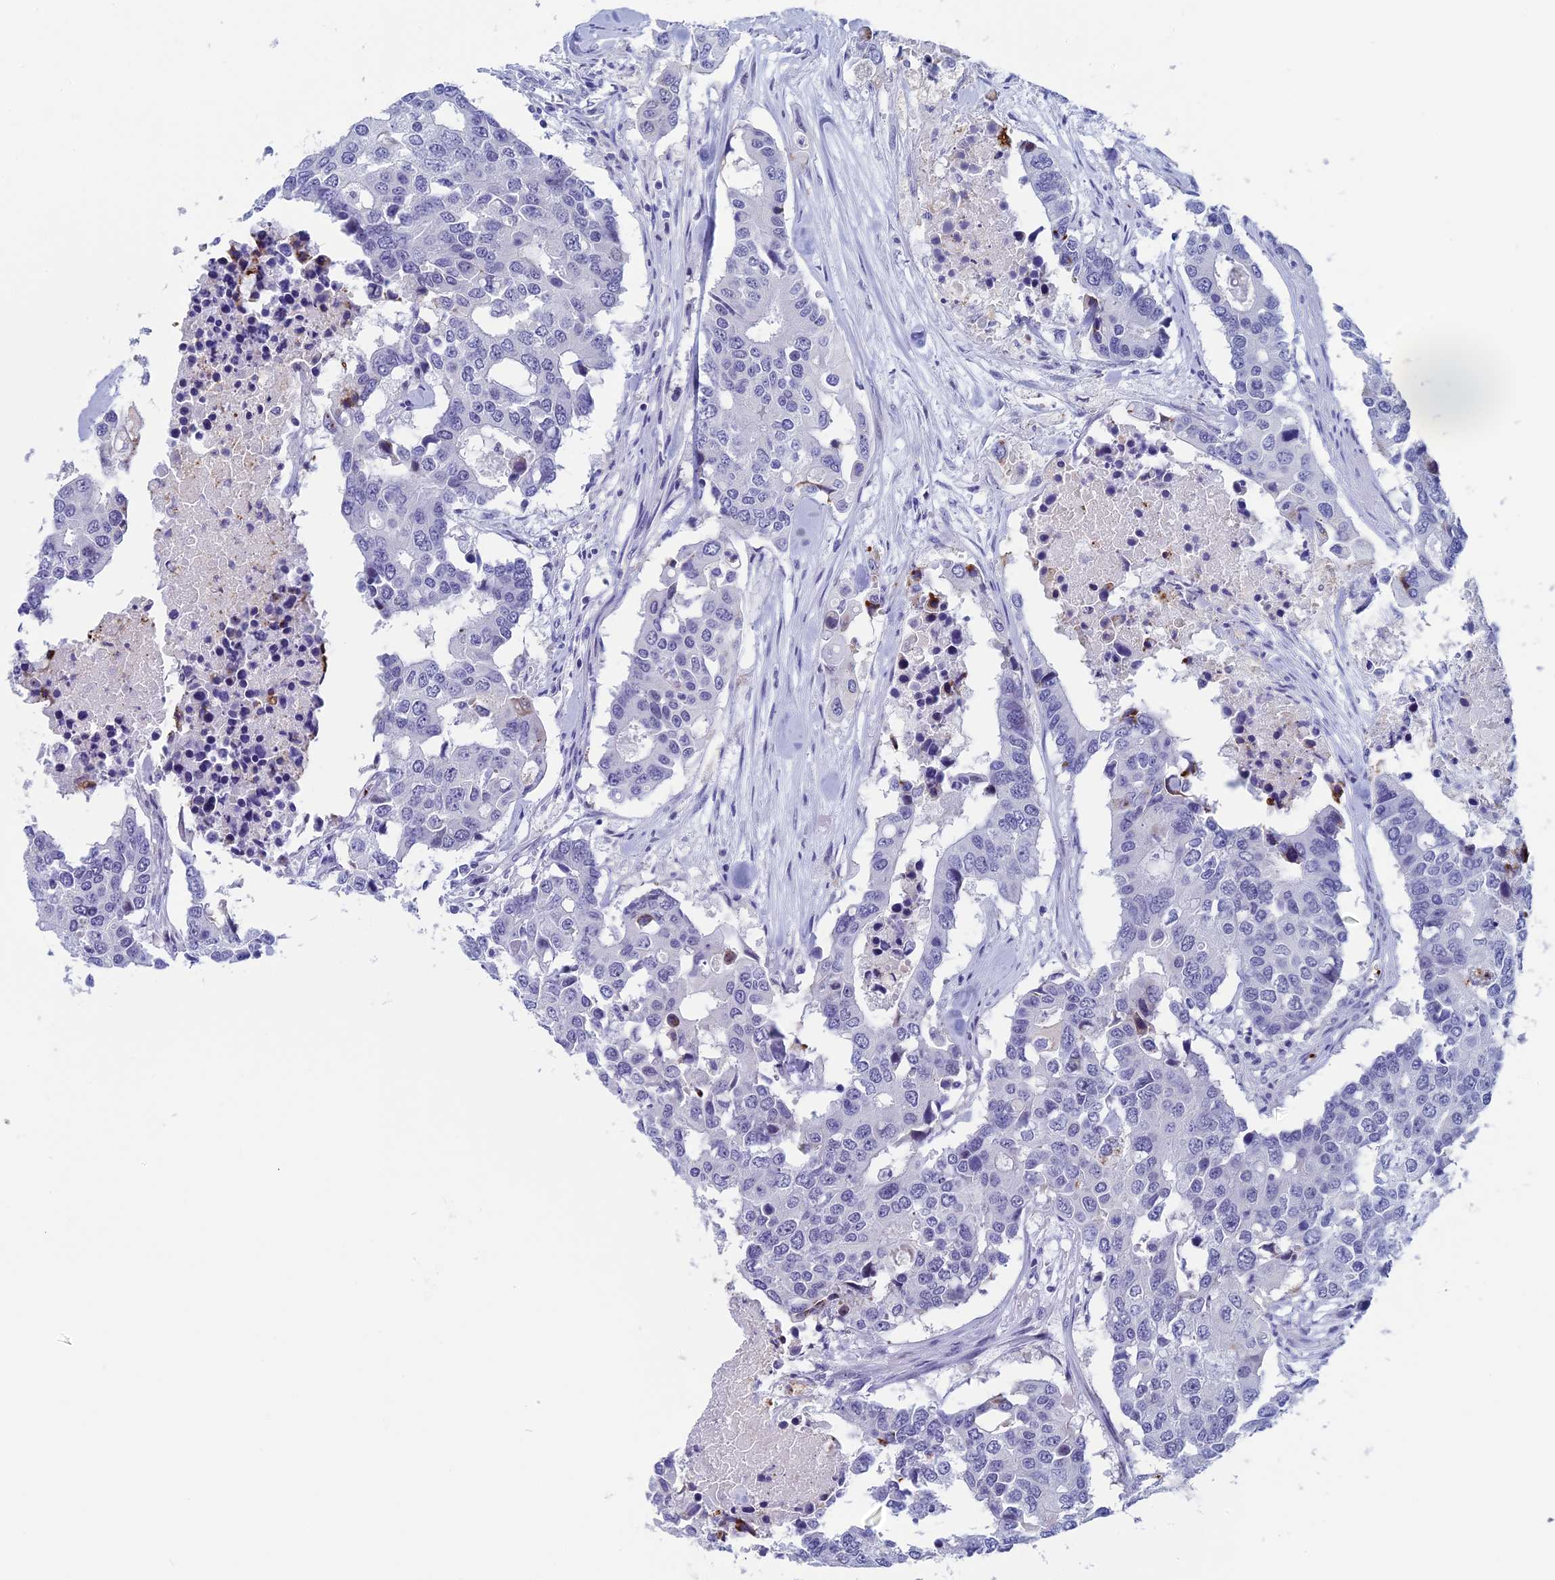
{"staining": {"intensity": "negative", "quantity": "none", "location": "none"}, "tissue": "colorectal cancer", "cell_type": "Tumor cells", "image_type": "cancer", "snomed": [{"axis": "morphology", "description": "Adenocarcinoma, NOS"}, {"axis": "topography", "description": "Colon"}], "caption": "Tumor cells are negative for brown protein staining in colorectal adenocarcinoma.", "gene": "AIFM2", "patient": {"sex": "male", "age": 77}}